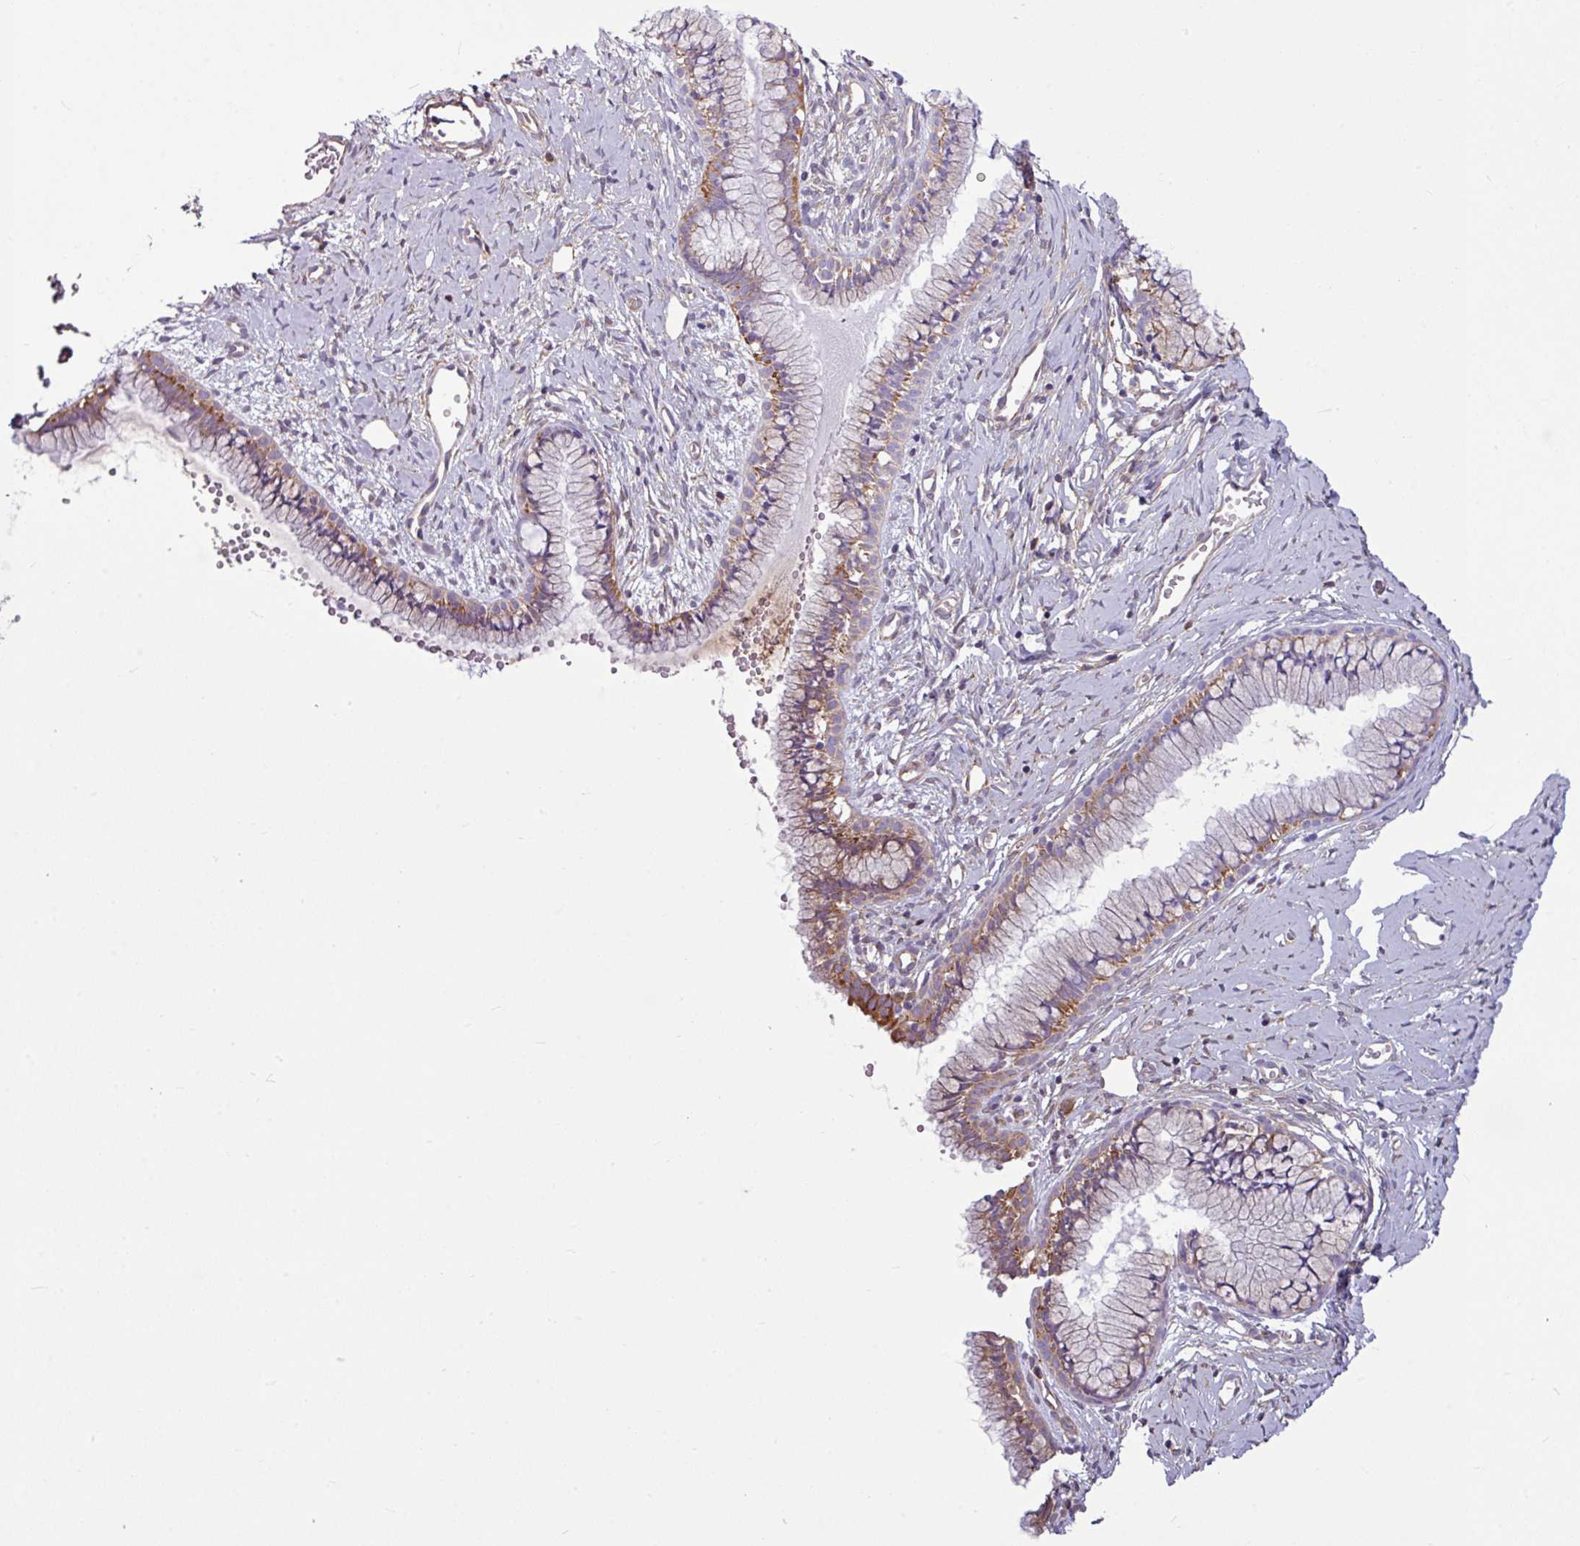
{"staining": {"intensity": "moderate", "quantity": "25%-75%", "location": "cytoplasmic/membranous"}, "tissue": "cervix", "cell_type": "Glandular cells", "image_type": "normal", "snomed": [{"axis": "morphology", "description": "Normal tissue, NOS"}, {"axis": "topography", "description": "Cervix"}], "caption": "The histopathology image reveals staining of benign cervix, revealing moderate cytoplasmic/membranous protein positivity (brown color) within glandular cells. (DAB IHC with brightfield microscopy, high magnification).", "gene": "XNDC1N", "patient": {"sex": "female", "age": 40}}